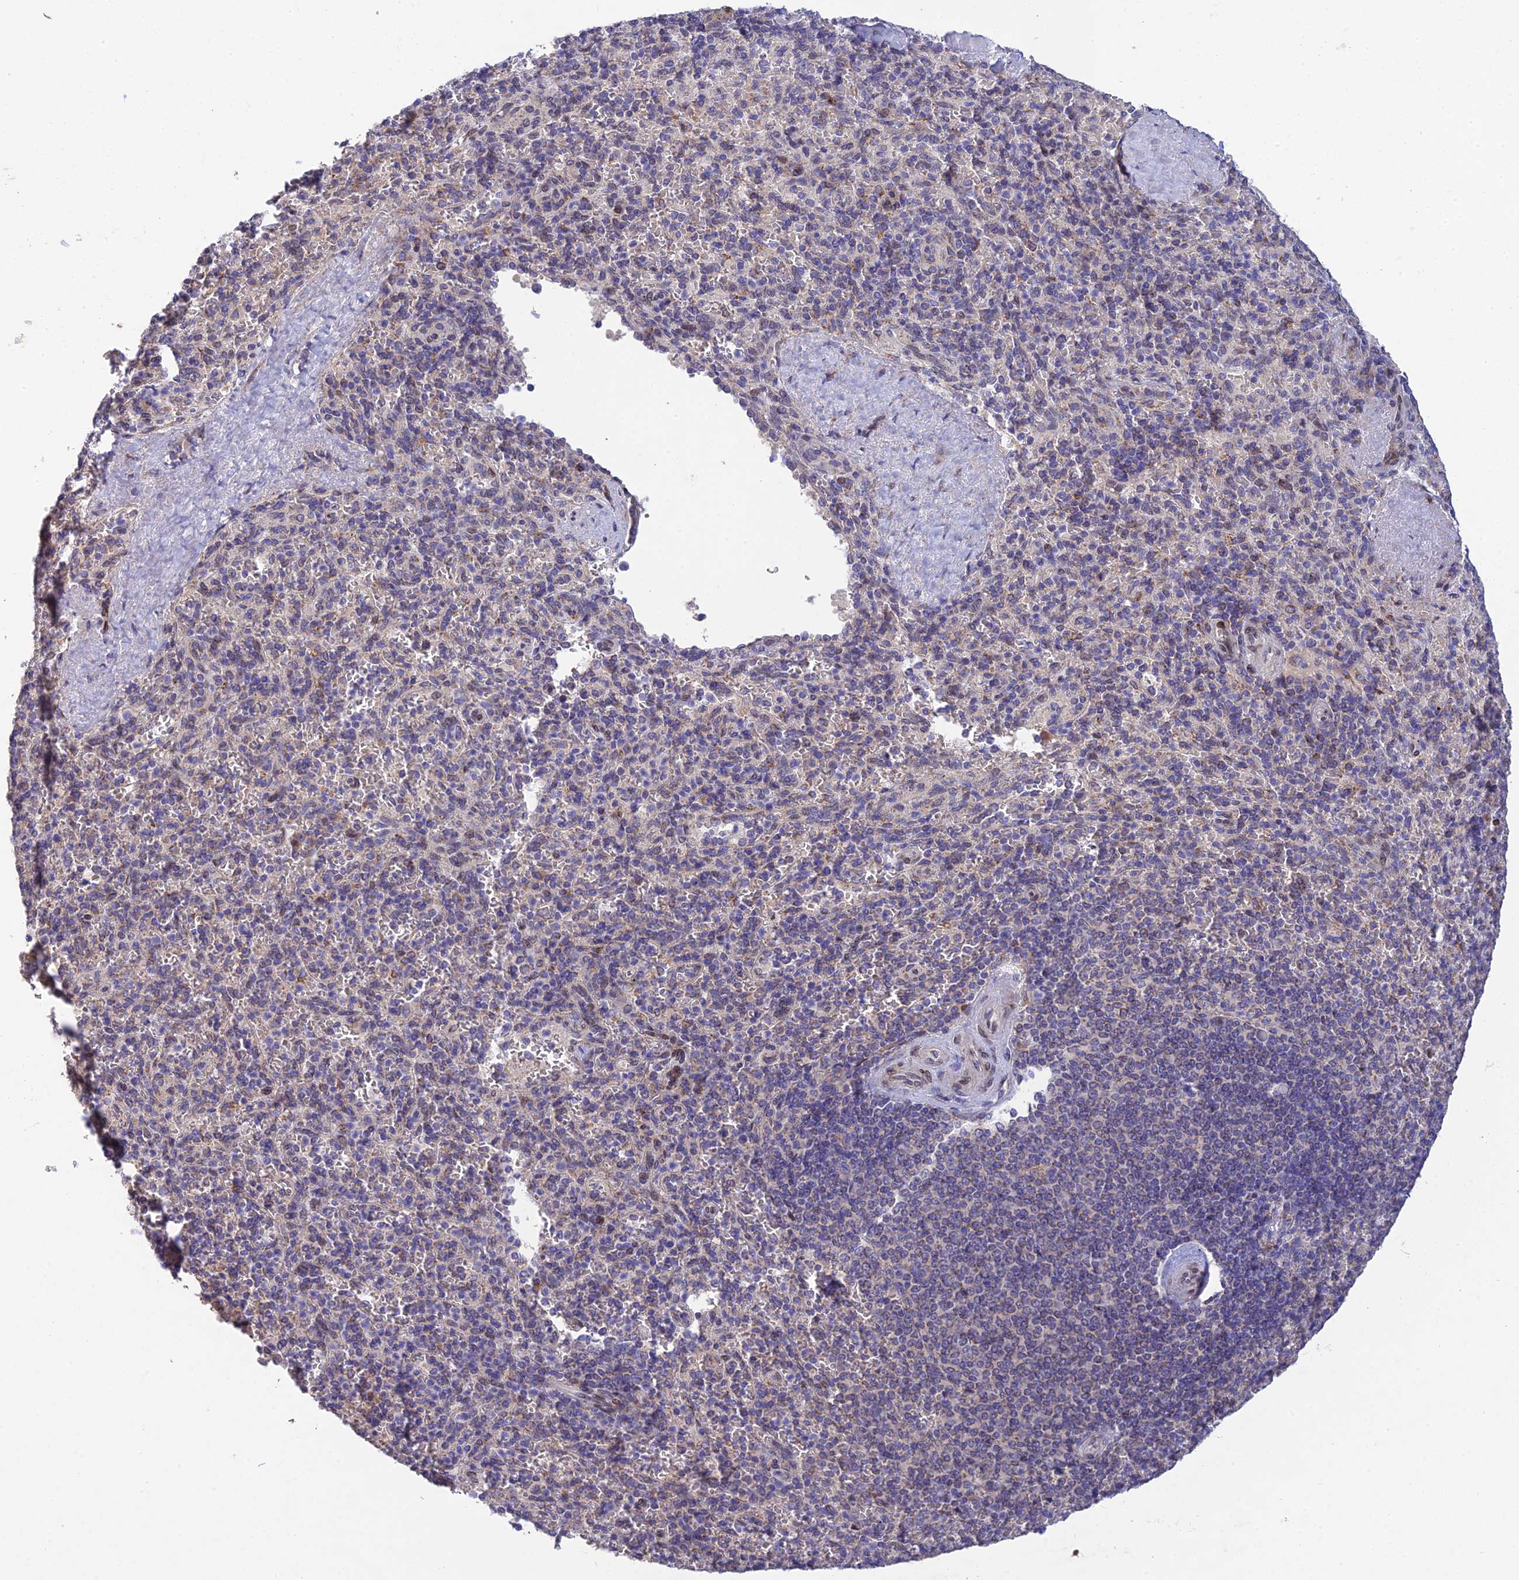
{"staining": {"intensity": "weak", "quantity": "<25%", "location": "cytoplasmic/membranous"}, "tissue": "spleen", "cell_type": "Cells in red pulp", "image_type": "normal", "snomed": [{"axis": "morphology", "description": "Normal tissue, NOS"}, {"axis": "topography", "description": "Spleen"}], "caption": "Immunohistochemistry photomicrograph of benign spleen: human spleen stained with DAB displays no significant protein staining in cells in red pulp. The staining is performed using DAB (3,3'-diaminobenzidine) brown chromogen with nuclei counter-stained in using hematoxylin.", "gene": "MGAT2", "patient": {"sex": "male", "age": 82}}